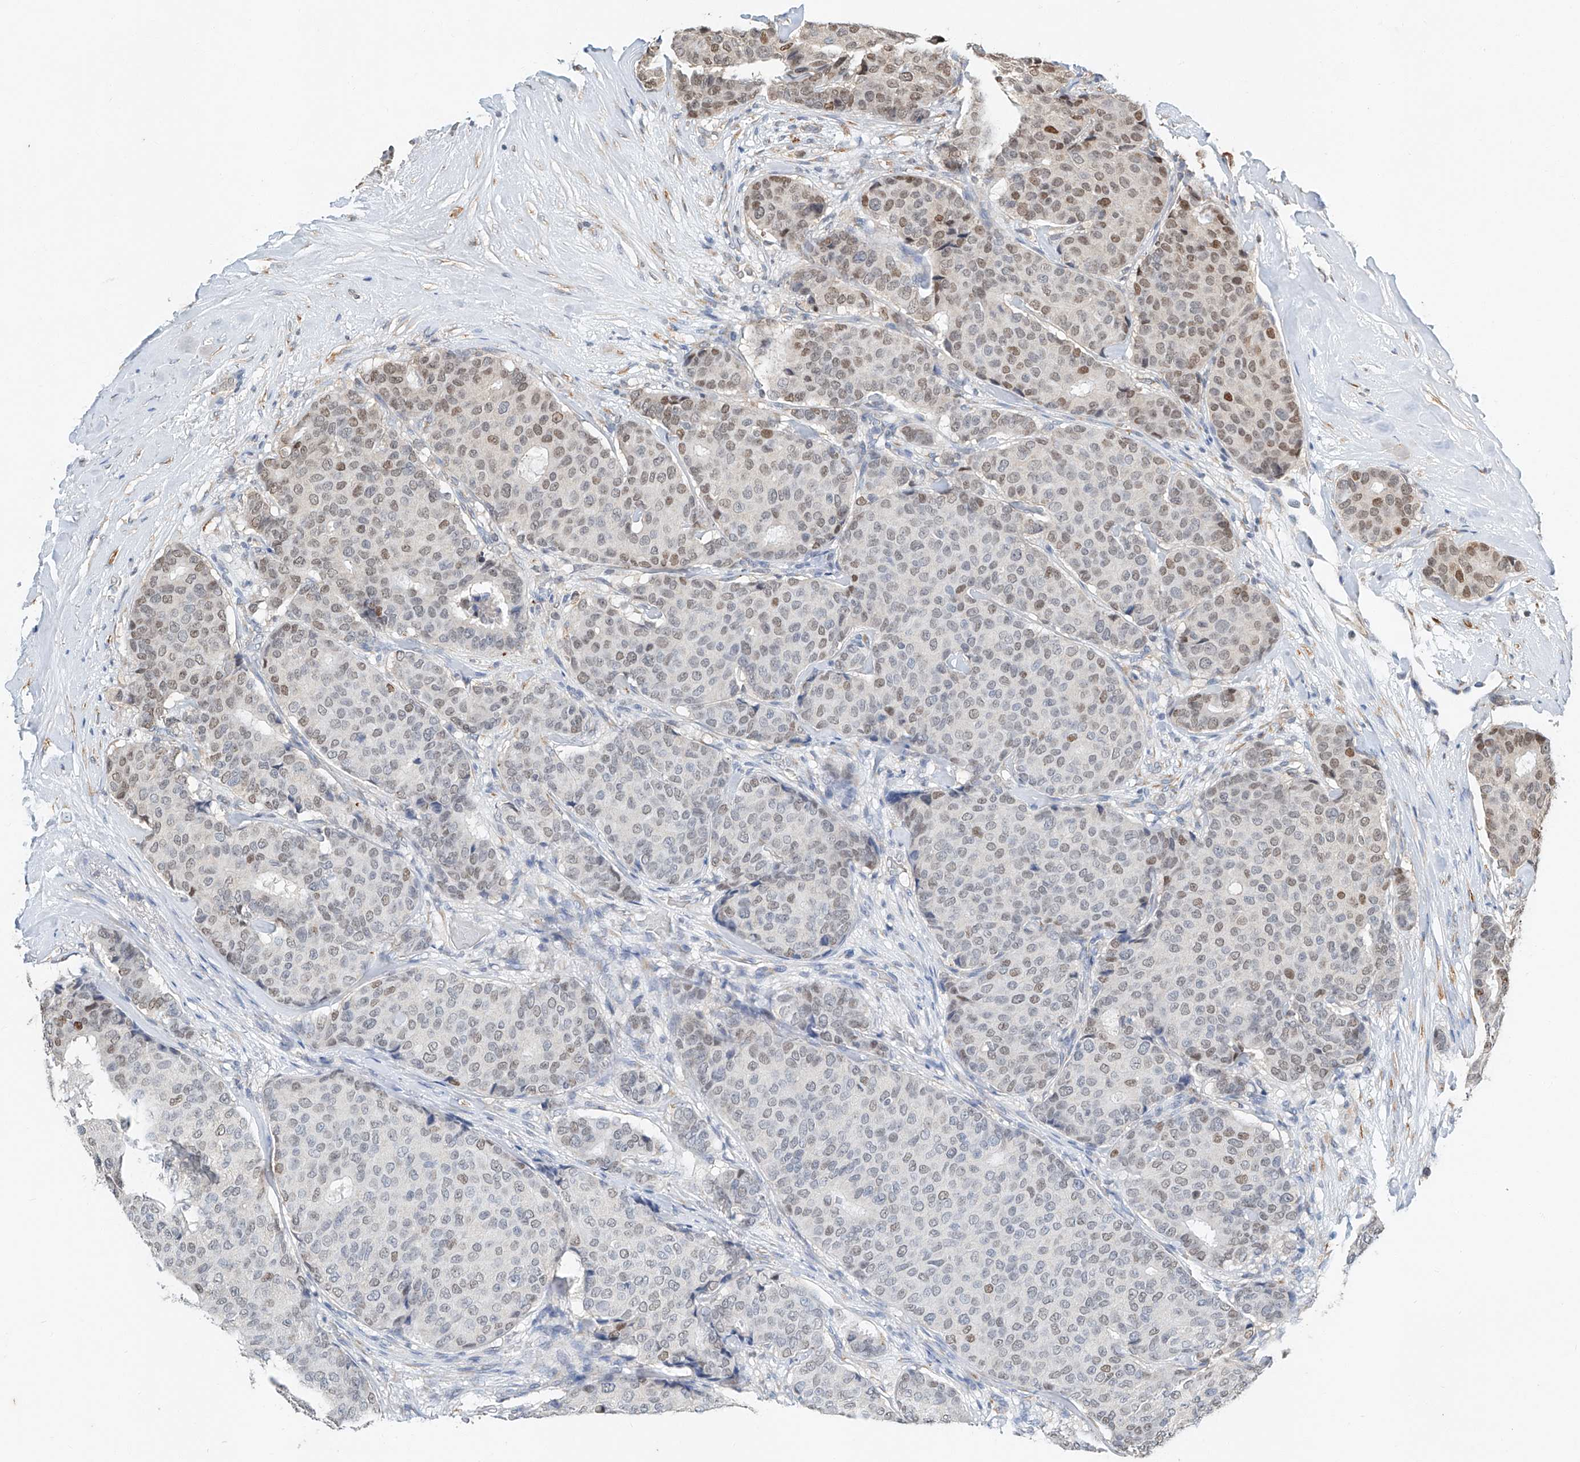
{"staining": {"intensity": "moderate", "quantity": "<25%", "location": "nuclear"}, "tissue": "breast cancer", "cell_type": "Tumor cells", "image_type": "cancer", "snomed": [{"axis": "morphology", "description": "Duct carcinoma"}, {"axis": "topography", "description": "Breast"}], "caption": "This is a micrograph of immunohistochemistry staining of breast cancer, which shows moderate expression in the nuclear of tumor cells.", "gene": "CTDP1", "patient": {"sex": "female", "age": 75}}